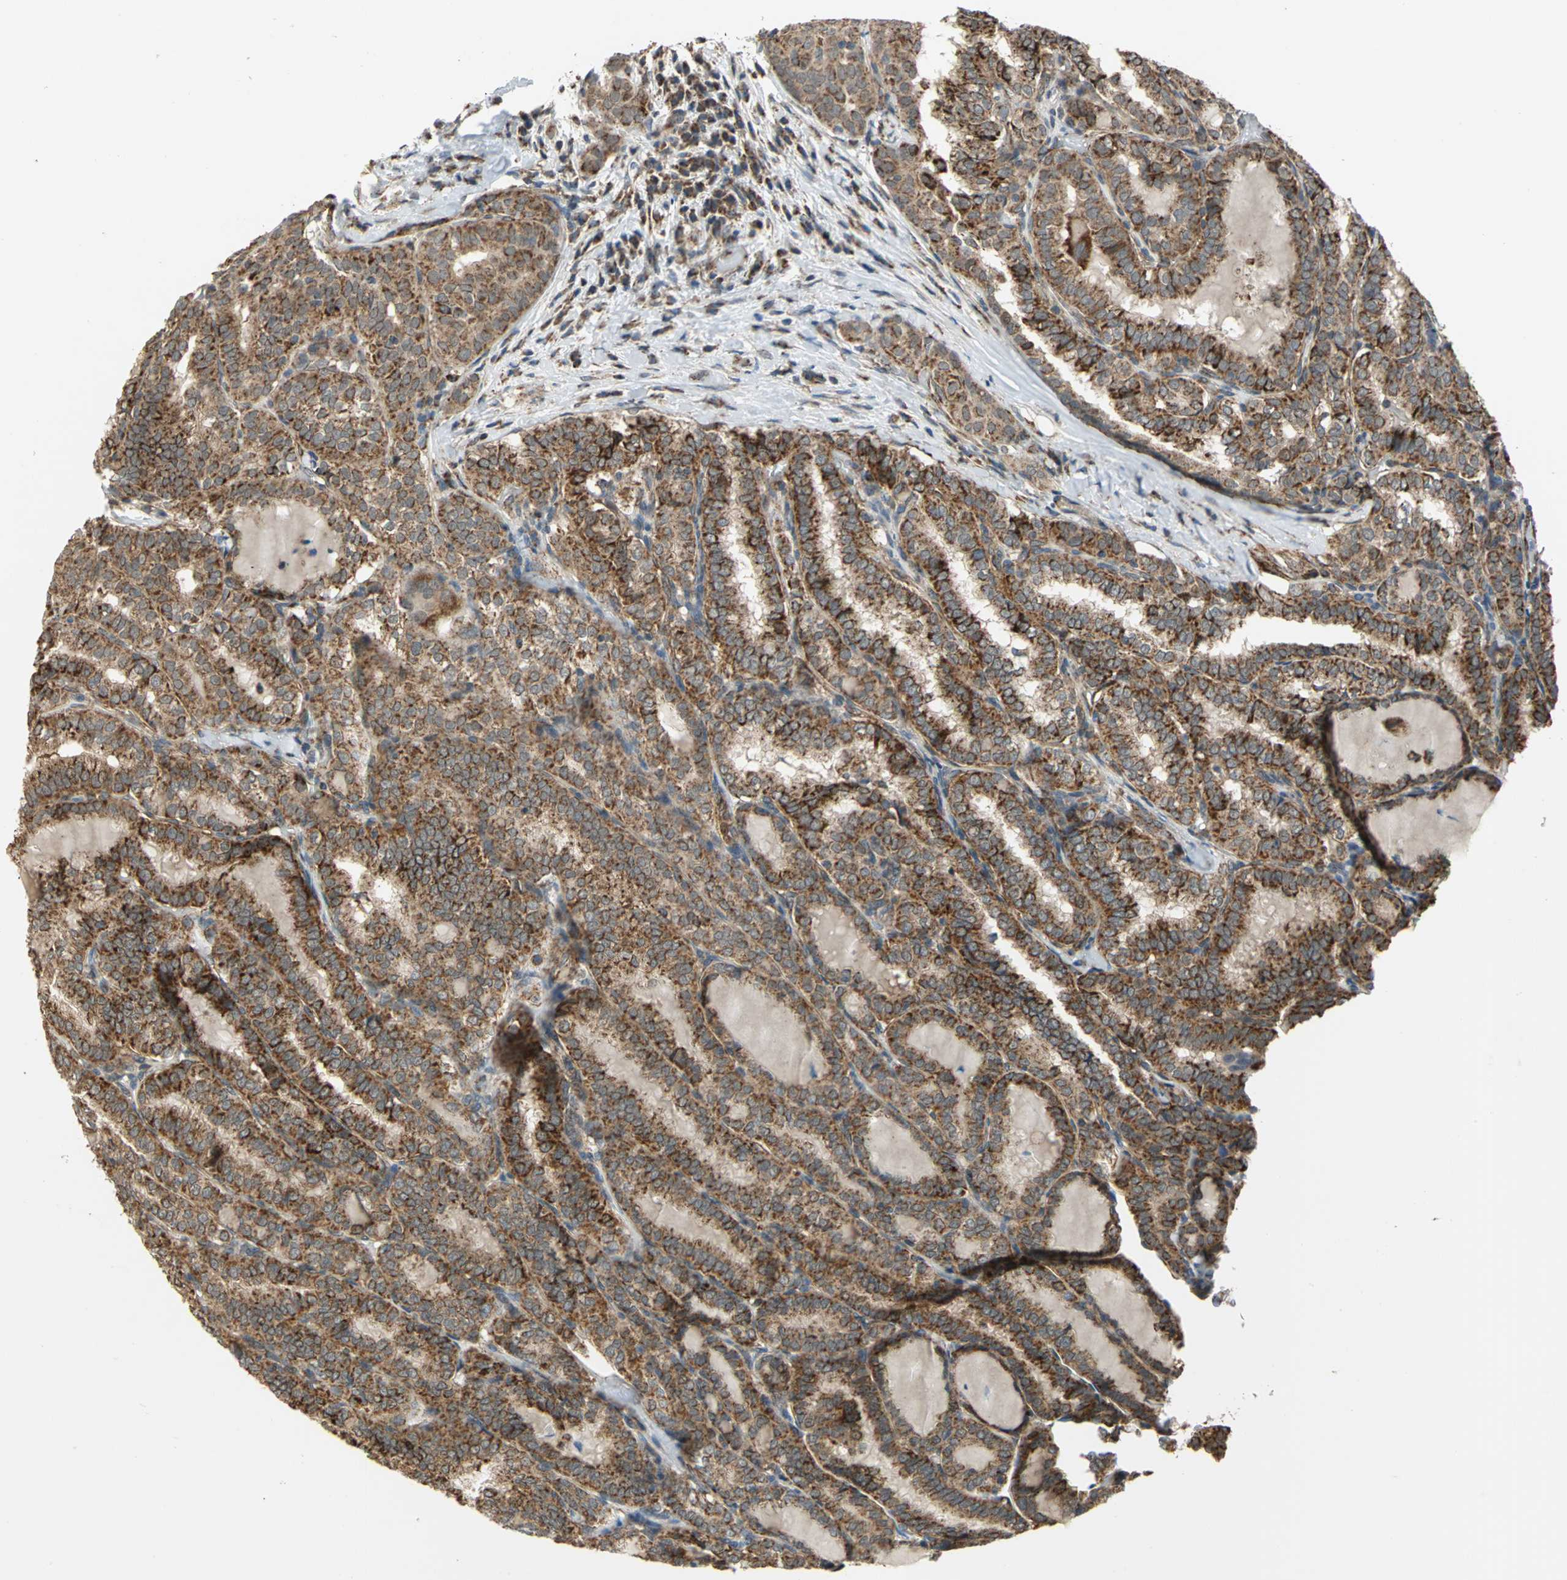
{"staining": {"intensity": "strong", "quantity": ">75%", "location": "cytoplasmic/membranous"}, "tissue": "thyroid cancer", "cell_type": "Tumor cells", "image_type": "cancer", "snomed": [{"axis": "morphology", "description": "Papillary adenocarcinoma, NOS"}, {"axis": "topography", "description": "Thyroid gland"}], "caption": "Strong cytoplasmic/membranous positivity for a protein is present in about >75% of tumor cells of thyroid cancer (papillary adenocarcinoma) using immunohistochemistry.", "gene": "MRPS22", "patient": {"sex": "female", "age": 30}}